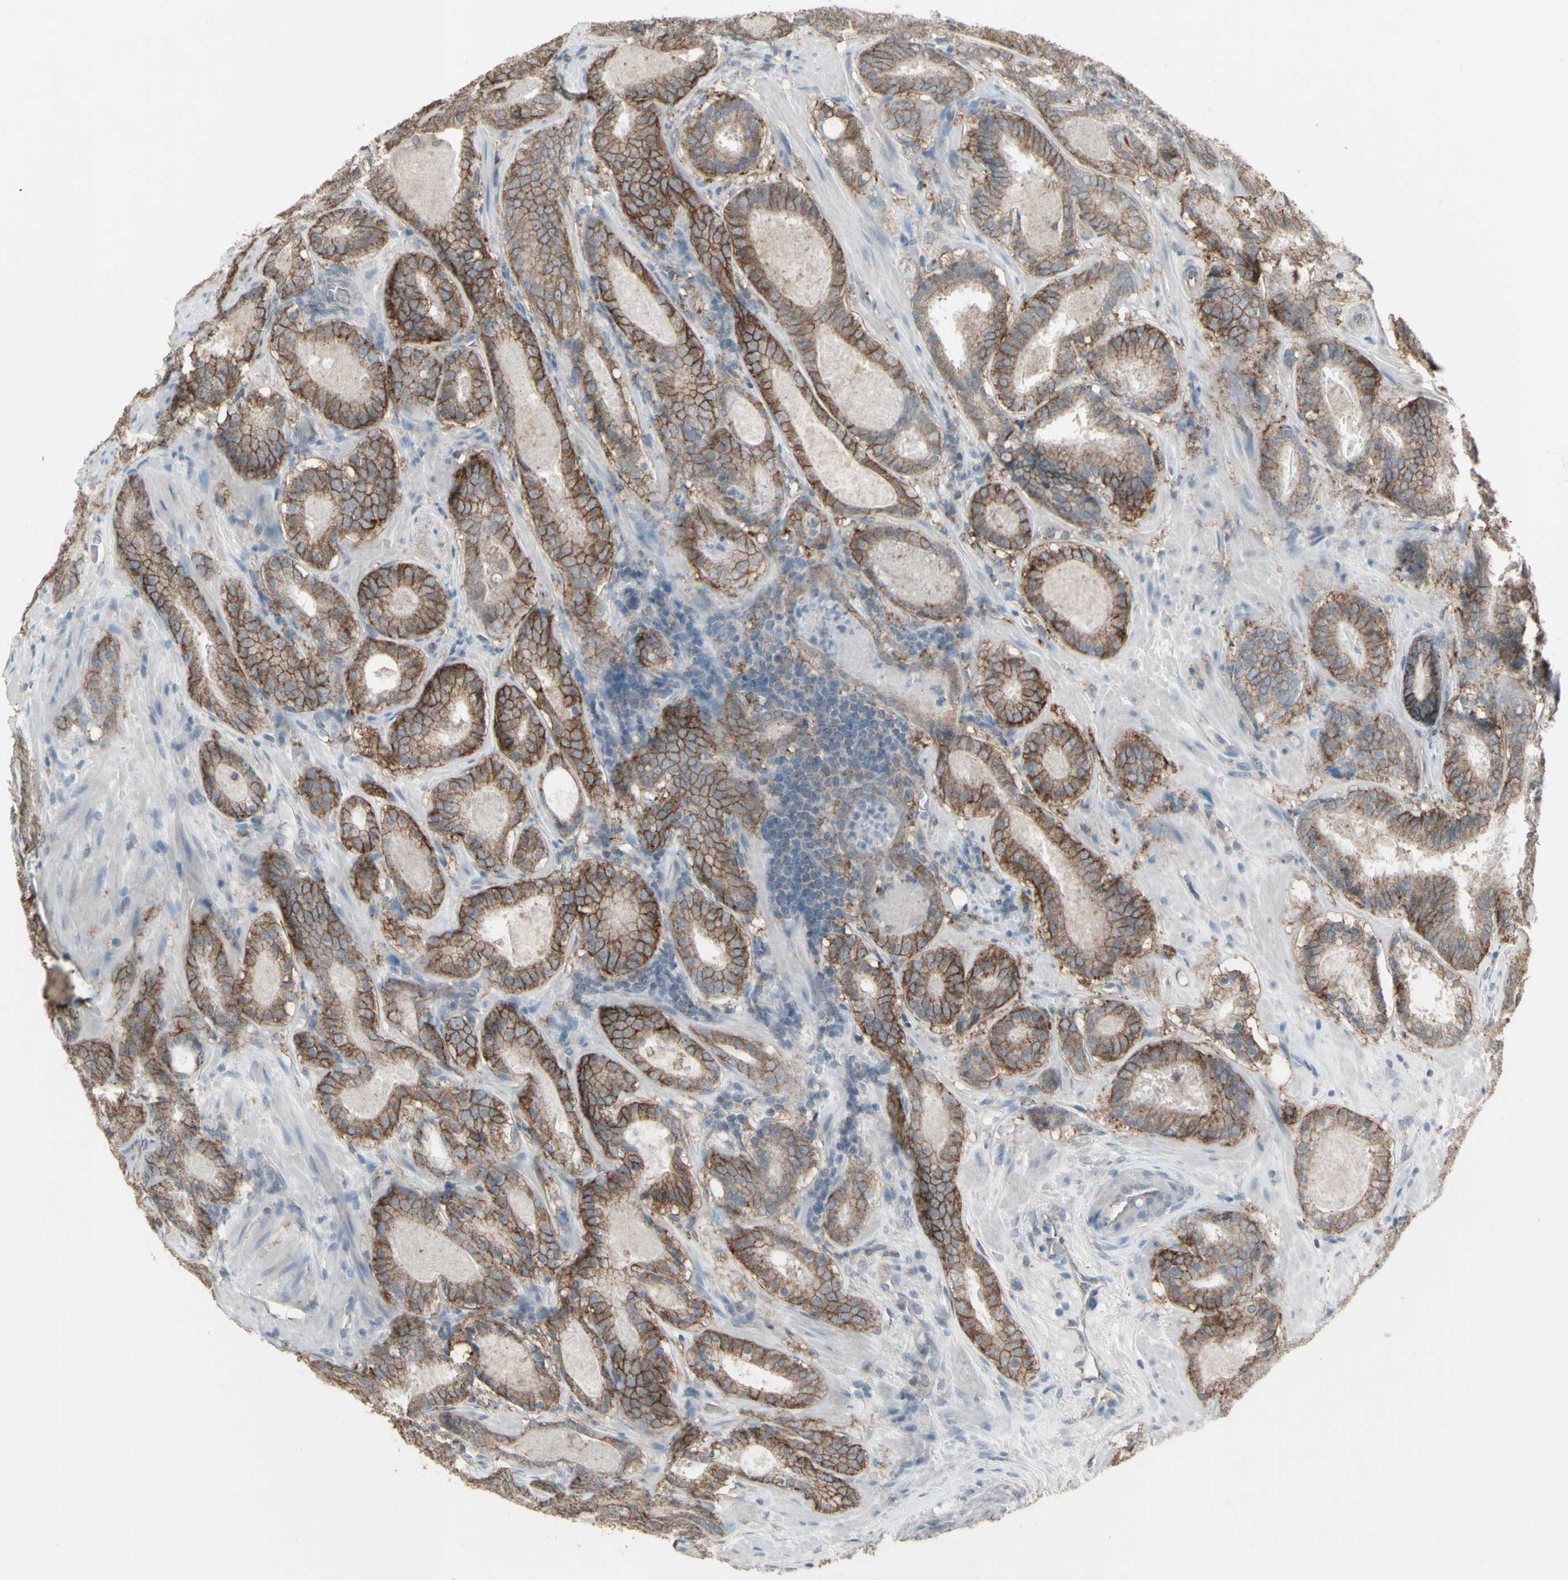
{"staining": {"intensity": "moderate", "quantity": ">75%", "location": "cytoplasmic/membranous"}, "tissue": "prostate cancer", "cell_type": "Tumor cells", "image_type": "cancer", "snomed": [{"axis": "morphology", "description": "Adenocarcinoma, Low grade"}, {"axis": "topography", "description": "Prostate"}], "caption": "Brown immunohistochemical staining in human prostate cancer (low-grade adenocarcinoma) exhibits moderate cytoplasmic/membranous expression in about >75% of tumor cells.", "gene": "FXYD3", "patient": {"sex": "male", "age": 69}}